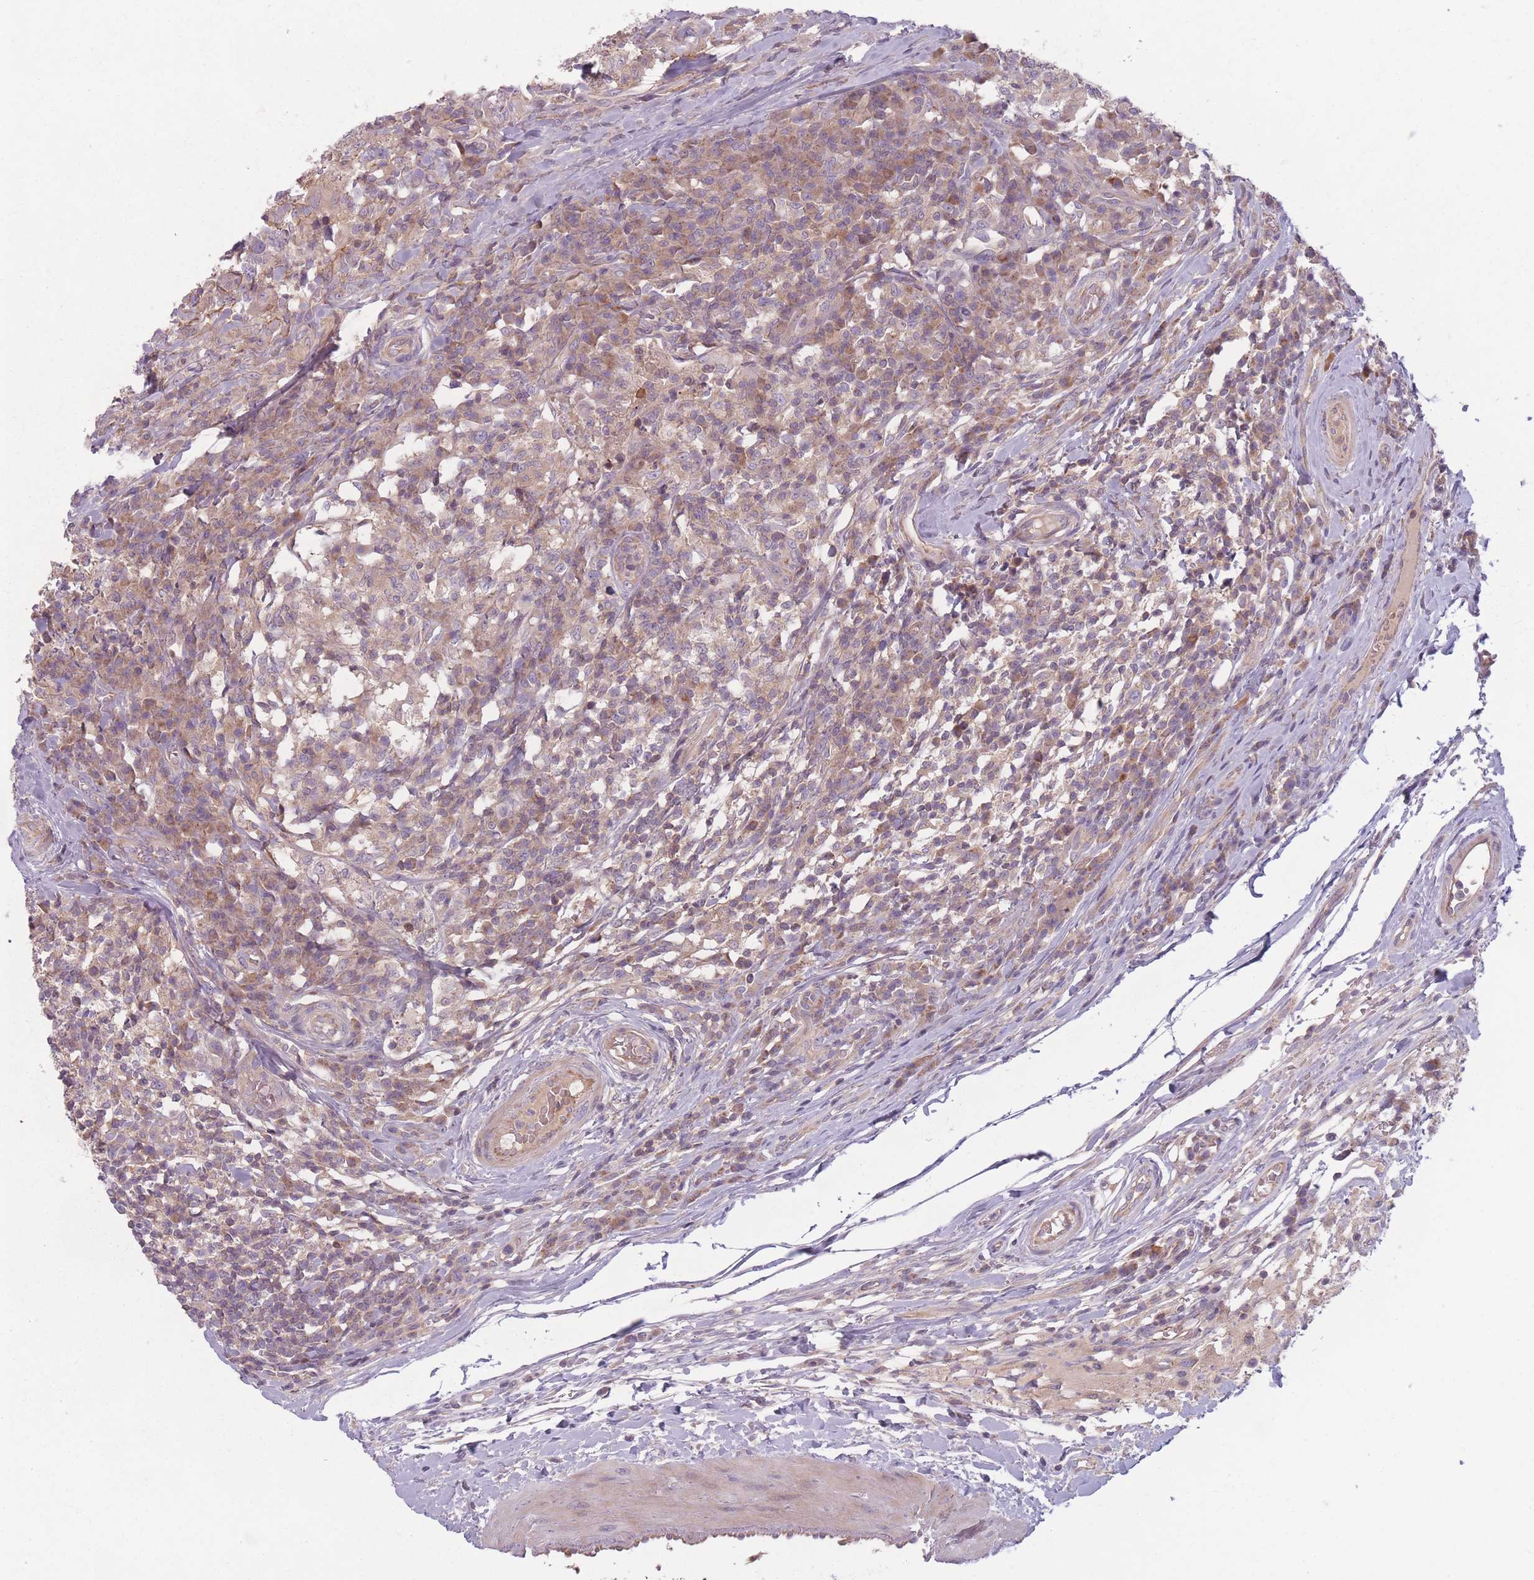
{"staining": {"intensity": "weak", "quantity": ">75%", "location": "cytoplasmic/membranous"}, "tissue": "head and neck cancer", "cell_type": "Tumor cells", "image_type": "cancer", "snomed": [{"axis": "morphology", "description": "Normal tissue, NOS"}, {"axis": "morphology", "description": "Squamous cell carcinoma, NOS"}, {"axis": "topography", "description": "Skeletal muscle"}, {"axis": "topography", "description": "Vascular tissue"}, {"axis": "topography", "description": "Peripheral nerve tissue"}, {"axis": "topography", "description": "Head-Neck"}], "caption": "IHC of squamous cell carcinoma (head and neck) displays low levels of weak cytoplasmic/membranous expression in about >75% of tumor cells. (IHC, brightfield microscopy, high magnification).", "gene": "NT5DC2", "patient": {"sex": "male", "age": 66}}